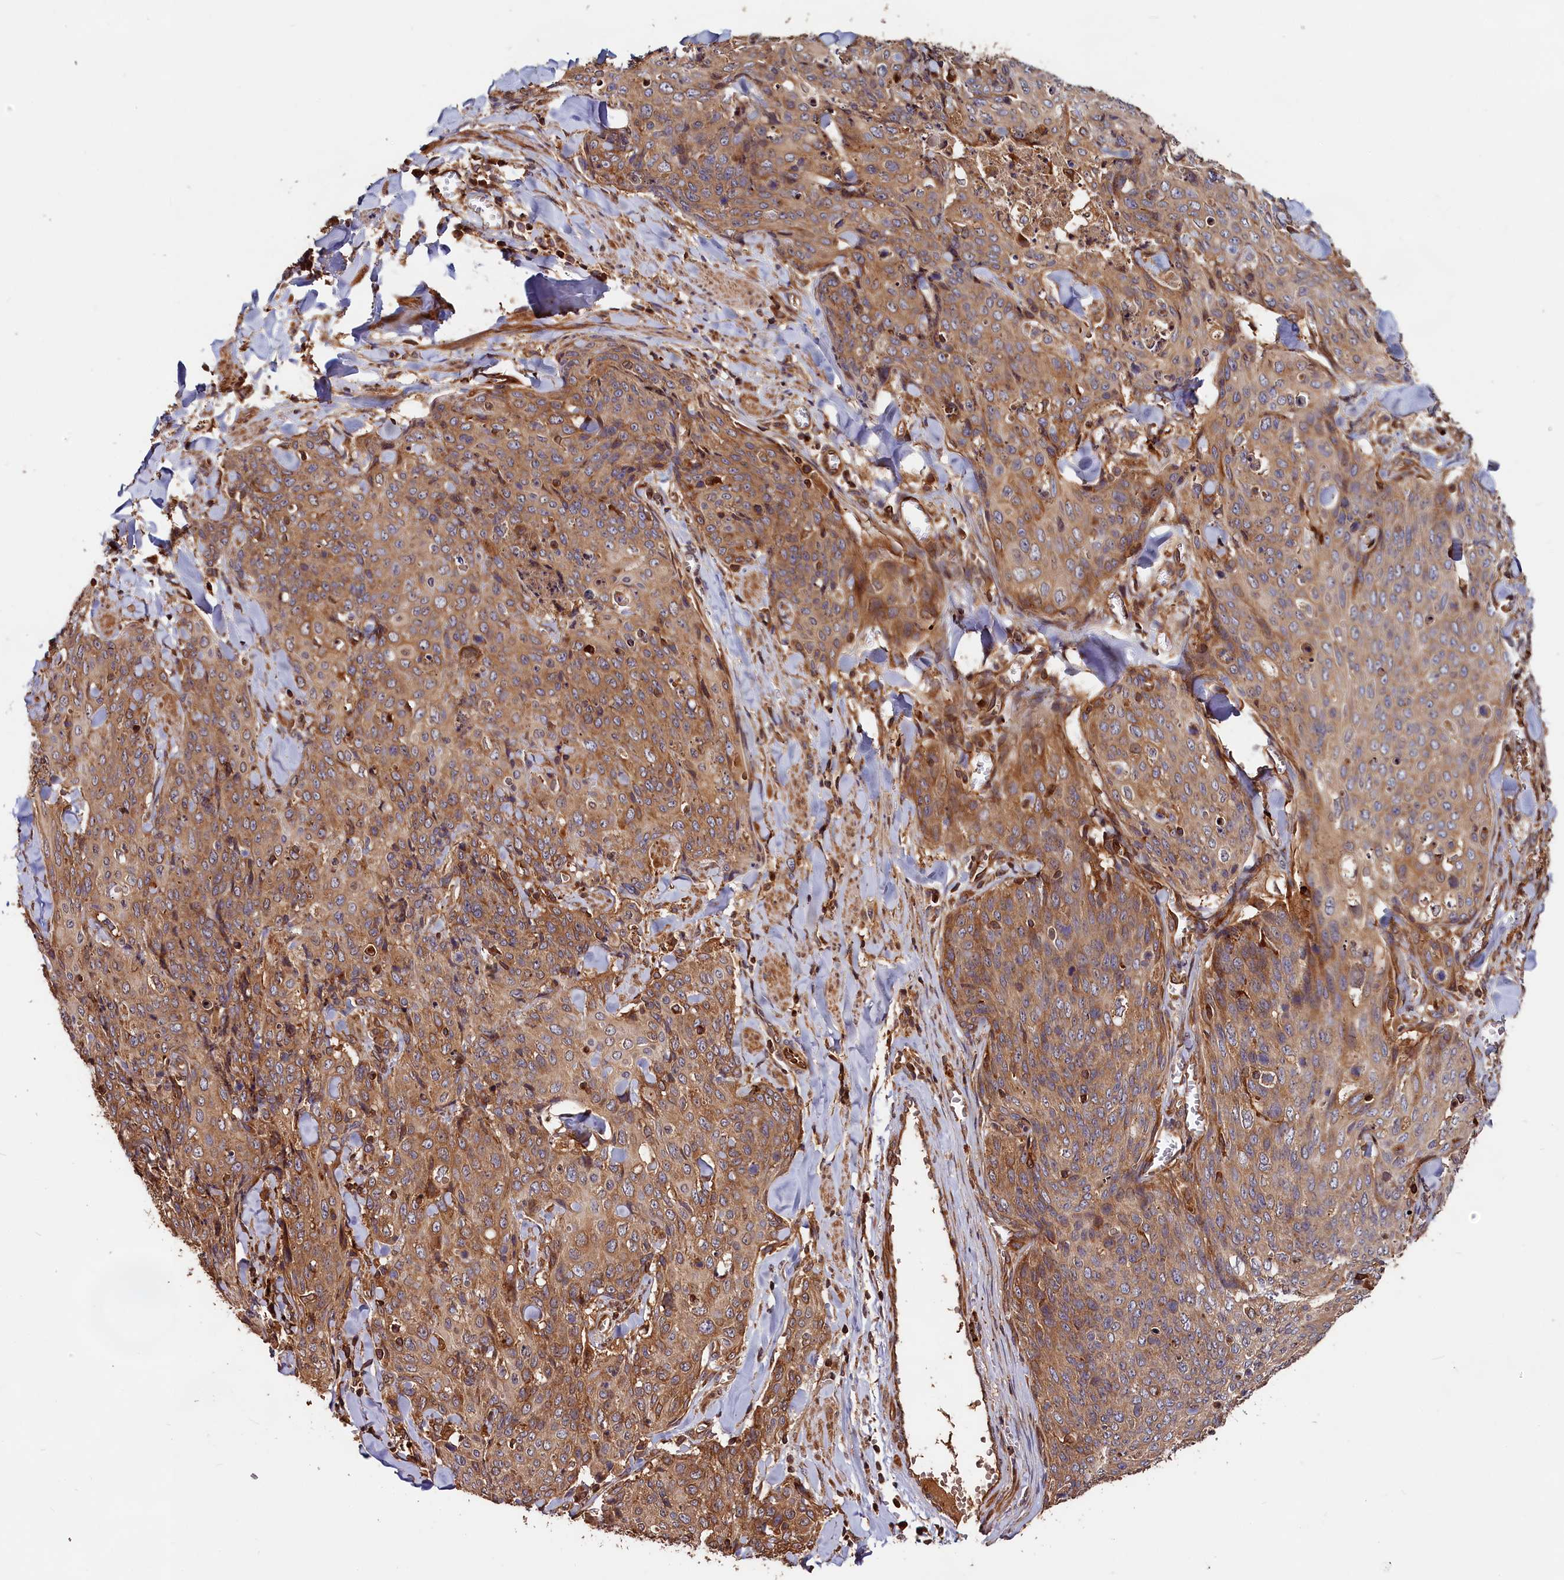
{"staining": {"intensity": "moderate", "quantity": ">75%", "location": "cytoplasmic/membranous"}, "tissue": "skin cancer", "cell_type": "Tumor cells", "image_type": "cancer", "snomed": [{"axis": "morphology", "description": "Squamous cell carcinoma, NOS"}, {"axis": "topography", "description": "Skin"}, {"axis": "topography", "description": "Vulva"}], "caption": "Immunohistochemical staining of human skin cancer (squamous cell carcinoma) shows medium levels of moderate cytoplasmic/membranous expression in about >75% of tumor cells.", "gene": "HMOX2", "patient": {"sex": "female", "age": 85}}